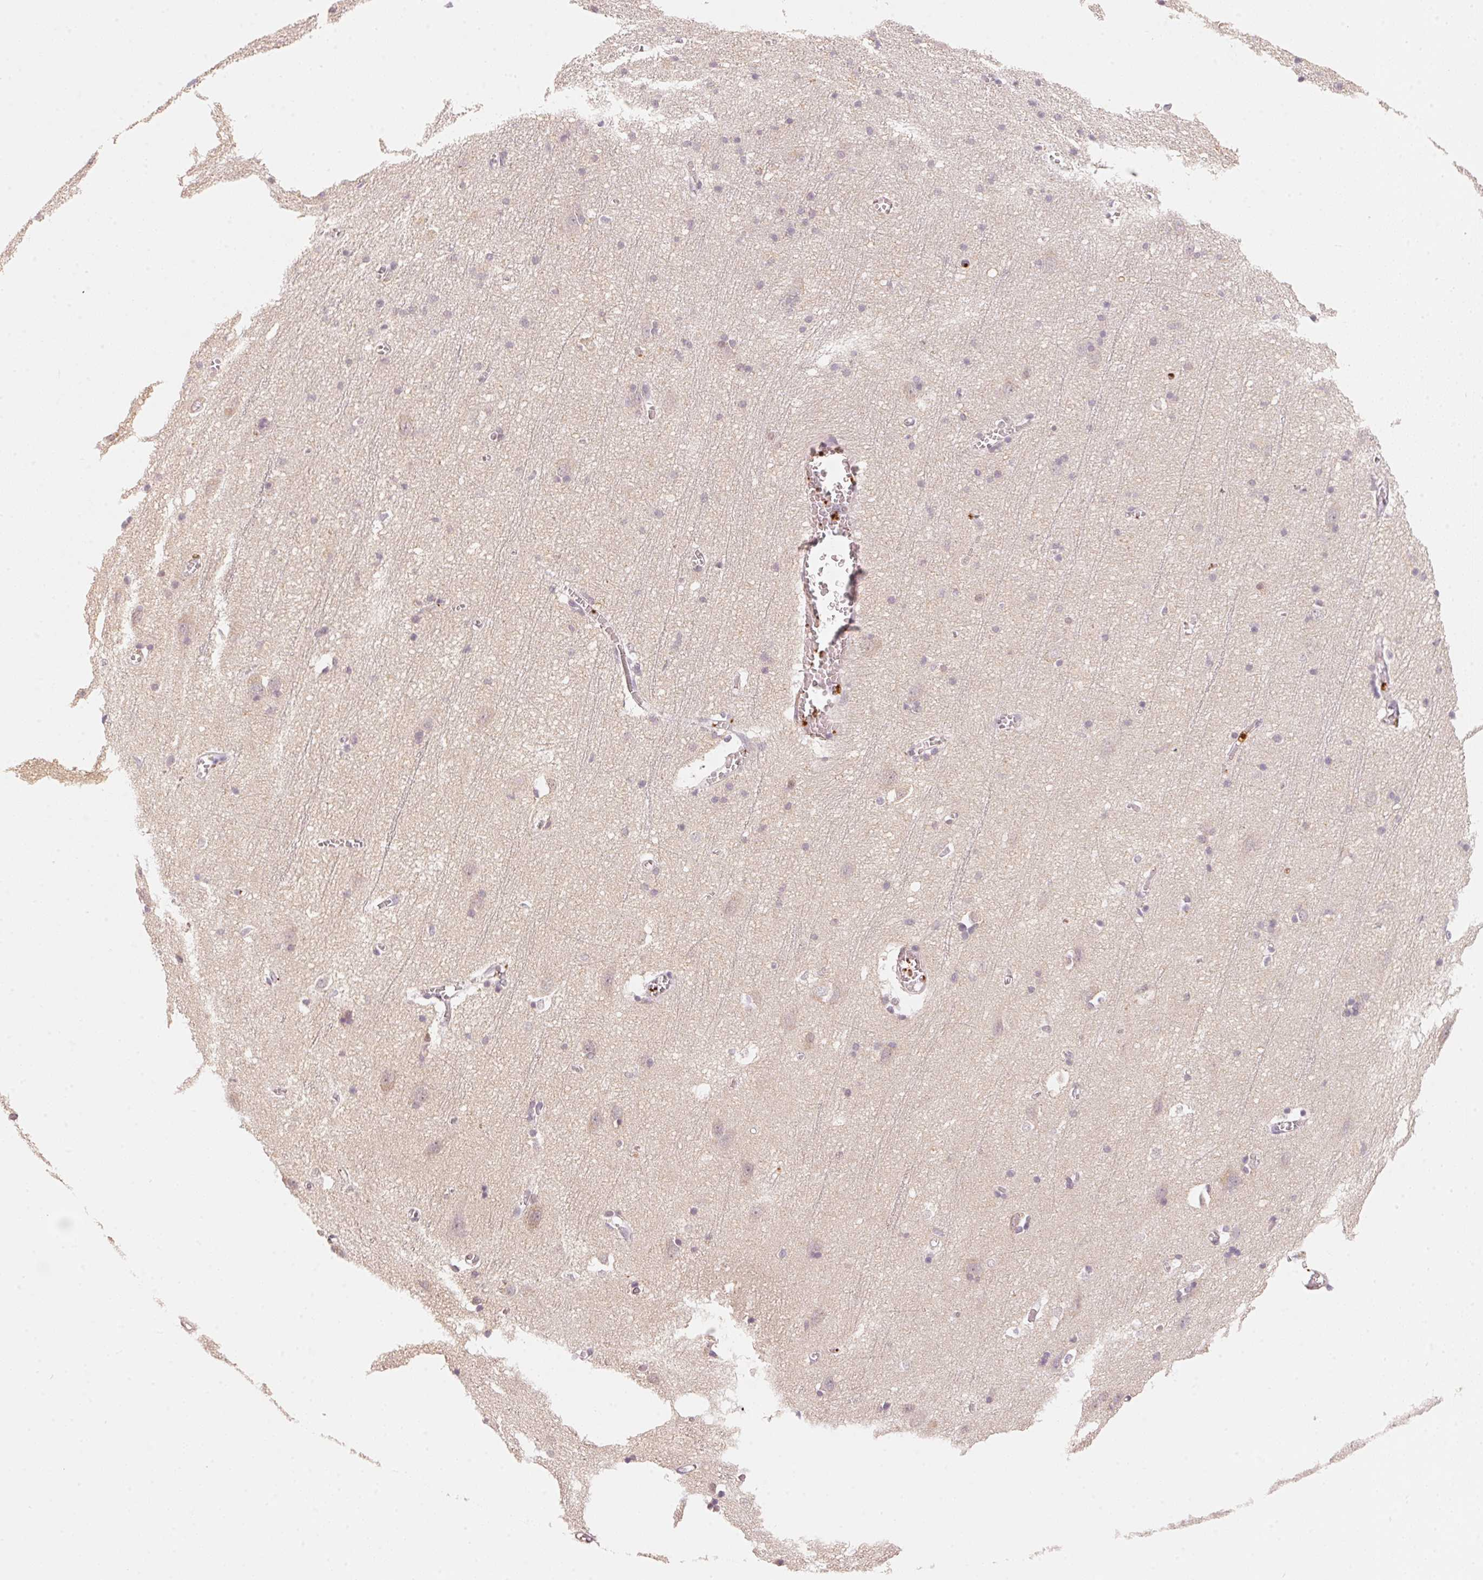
{"staining": {"intensity": "negative", "quantity": "none", "location": "none"}, "tissue": "cerebral cortex", "cell_type": "Endothelial cells", "image_type": "normal", "snomed": [{"axis": "morphology", "description": "Normal tissue, NOS"}, {"axis": "topography", "description": "Cerebral cortex"}], "caption": "This is an immunohistochemistry (IHC) histopathology image of normal cerebral cortex. There is no expression in endothelial cells.", "gene": "ARHGAP22", "patient": {"sex": "male", "age": 70}}